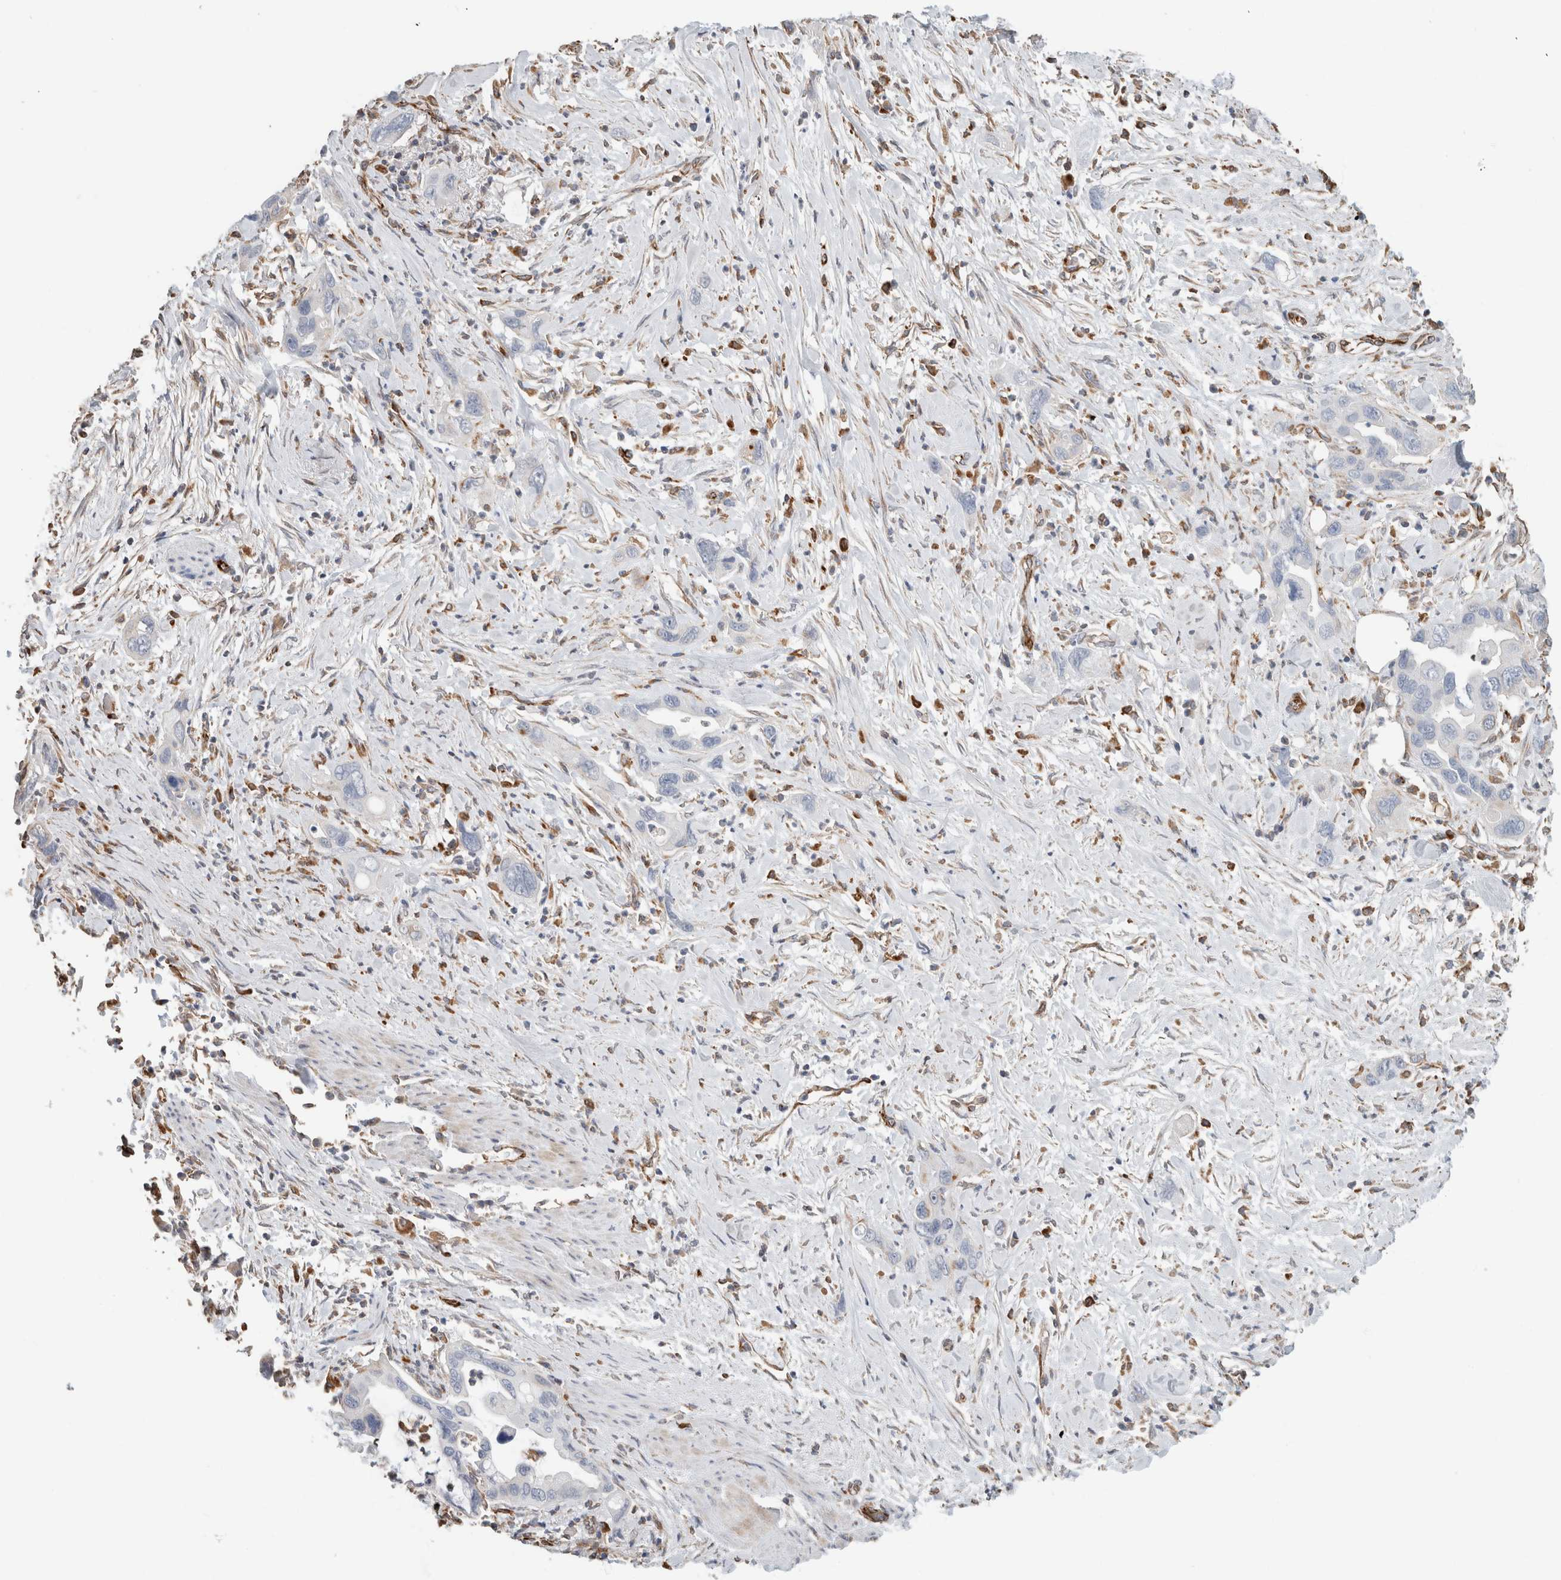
{"staining": {"intensity": "negative", "quantity": "none", "location": "none"}, "tissue": "pancreatic cancer", "cell_type": "Tumor cells", "image_type": "cancer", "snomed": [{"axis": "morphology", "description": "Adenocarcinoma, NOS"}, {"axis": "topography", "description": "Pancreas"}], "caption": "Immunohistochemical staining of pancreatic cancer displays no significant staining in tumor cells.", "gene": "LY86", "patient": {"sex": "female", "age": 70}}